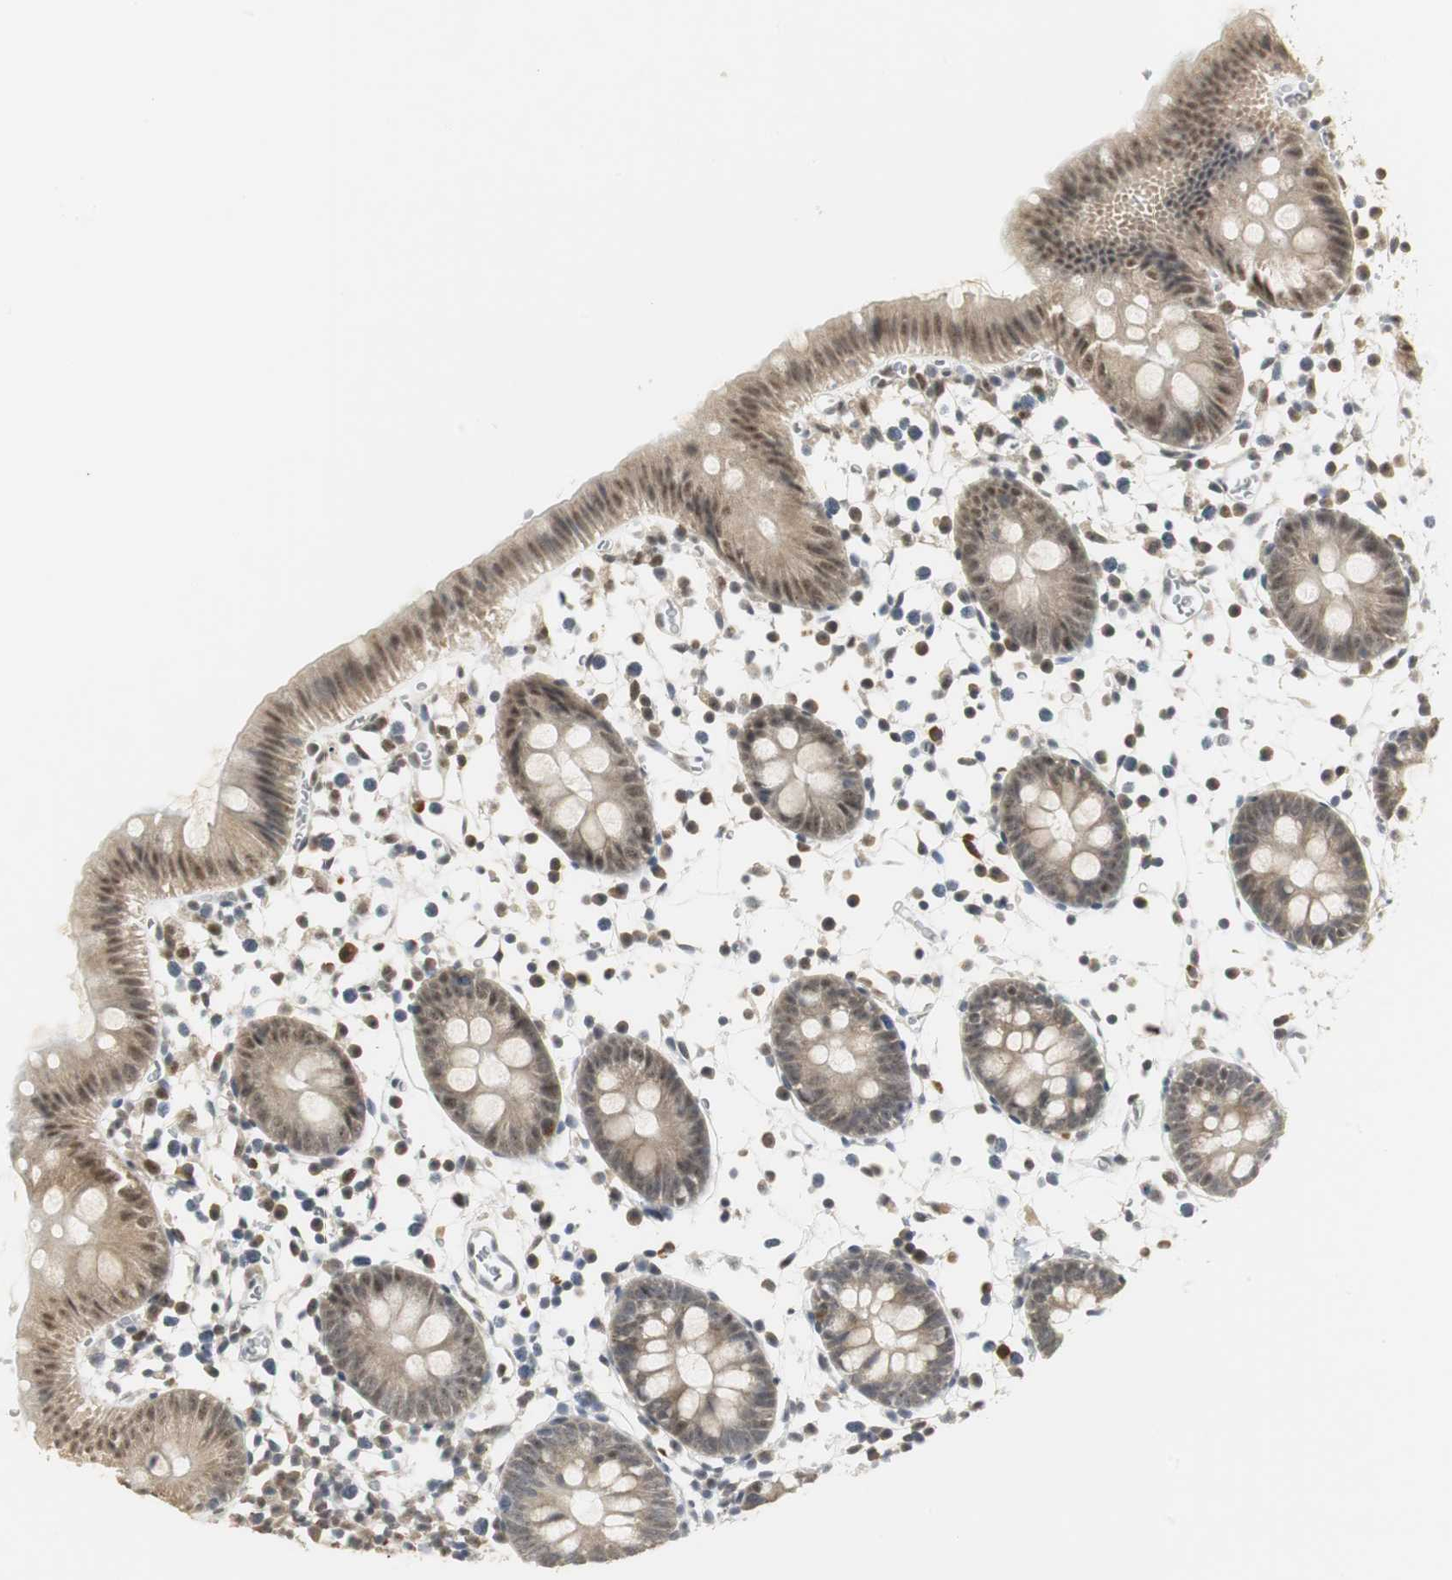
{"staining": {"intensity": "moderate", "quantity": "25%-75%", "location": "cytoplasmic/membranous"}, "tissue": "colon", "cell_type": "Endothelial cells", "image_type": "normal", "snomed": [{"axis": "morphology", "description": "Normal tissue, NOS"}, {"axis": "topography", "description": "Colon"}], "caption": "Endothelial cells demonstrate medium levels of moderate cytoplasmic/membranous staining in about 25%-75% of cells in unremarkable human colon. The staining was performed using DAB (3,3'-diaminobenzidine), with brown indicating positive protein expression. Nuclei are stained blue with hematoxylin.", "gene": "ELOA", "patient": {"sex": "male", "age": 14}}